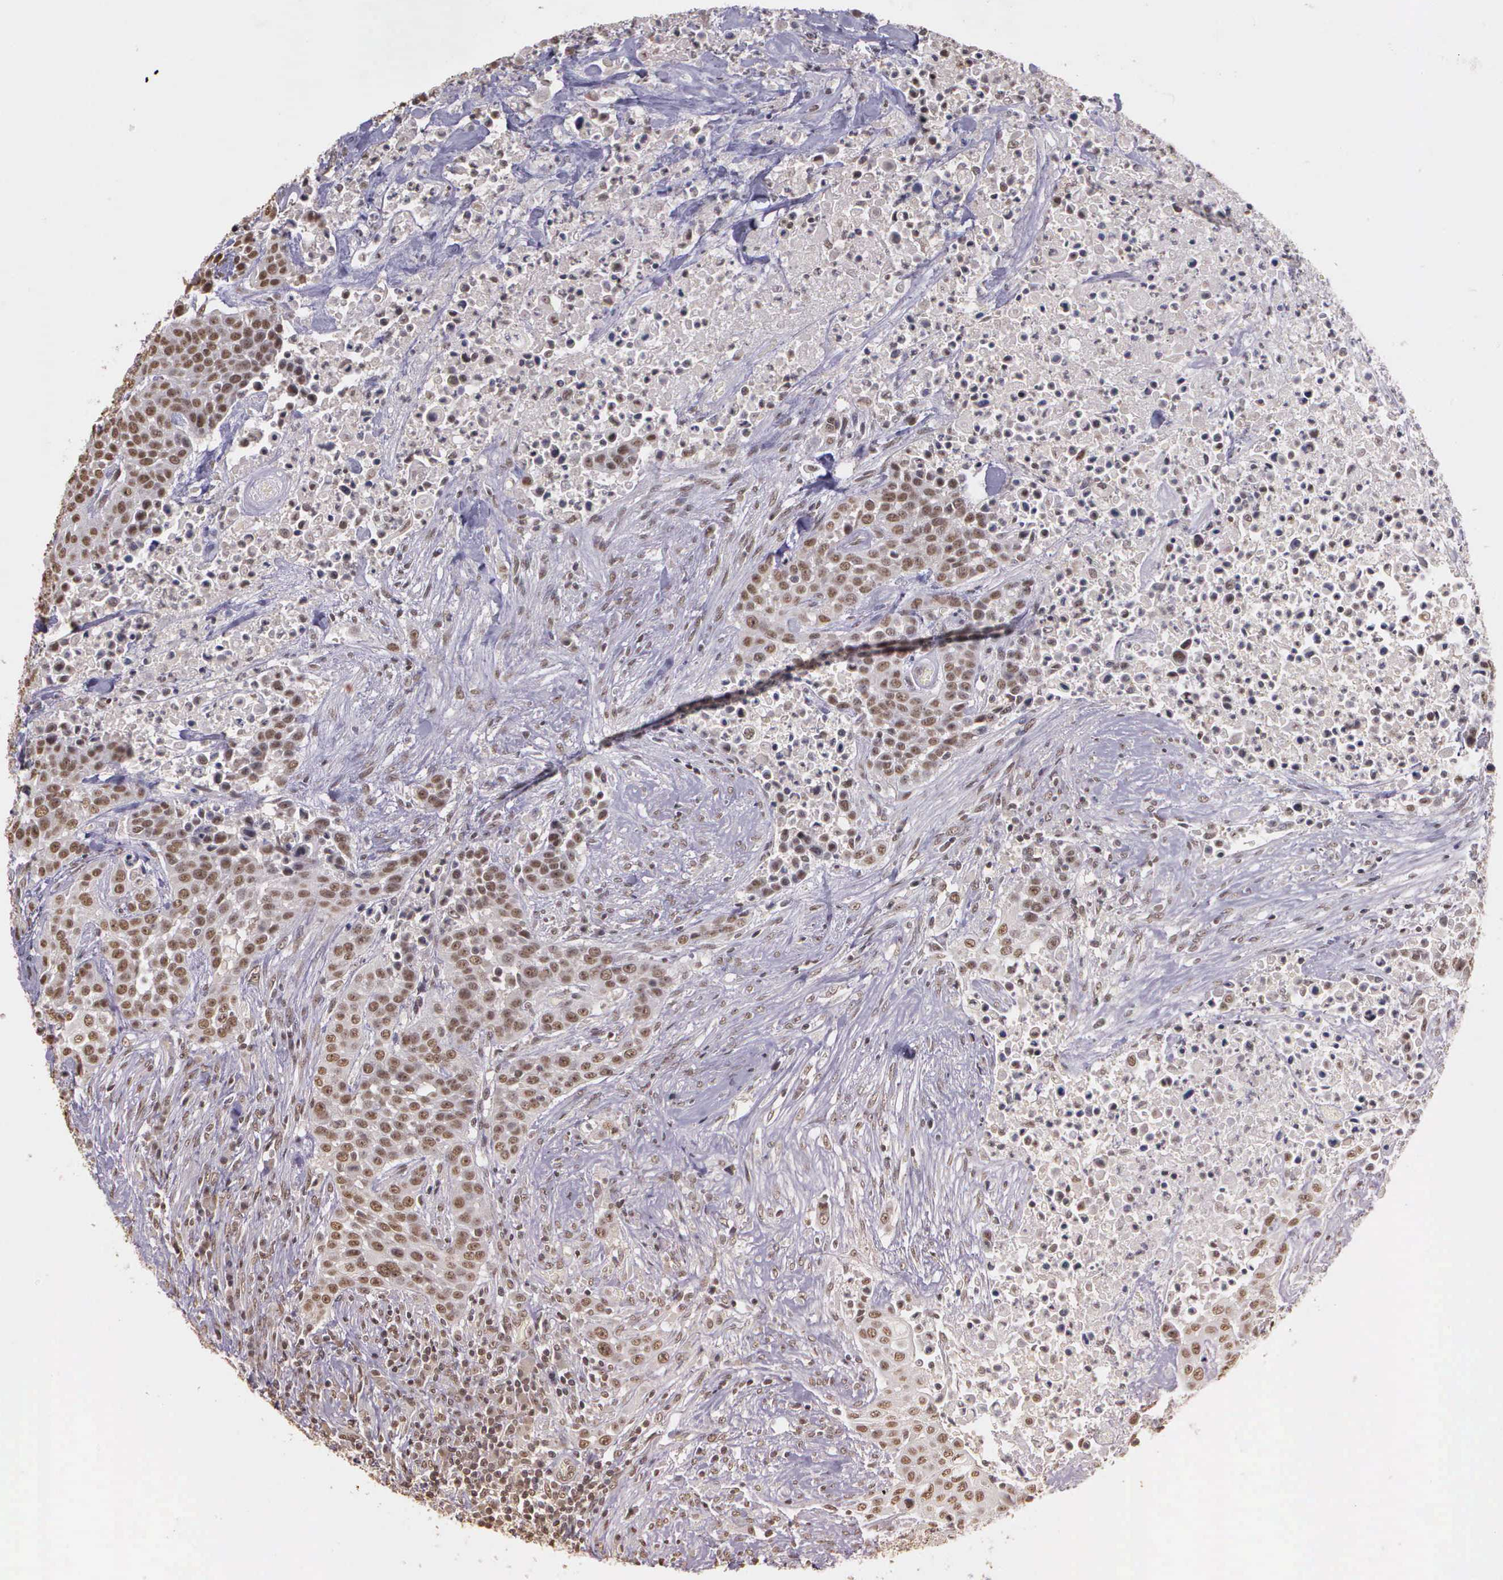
{"staining": {"intensity": "weak", "quantity": ">75%", "location": "nuclear"}, "tissue": "urothelial cancer", "cell_type": "Tumor cells", "image_type": "cancer", "snomed": [{"axis": "morphology", "description": "Urothelial carcinoma, High grade"}, {"axis": "topography", "description": "Urinary bladder"}], "caption": "Immunohistochemical staining of human urothelial cancer exhibits low levels of weak nuclear staining in about >75% of tumor cells.", "gene": "ARMCX5", "patient": {"sex": "male", "age": 74}}